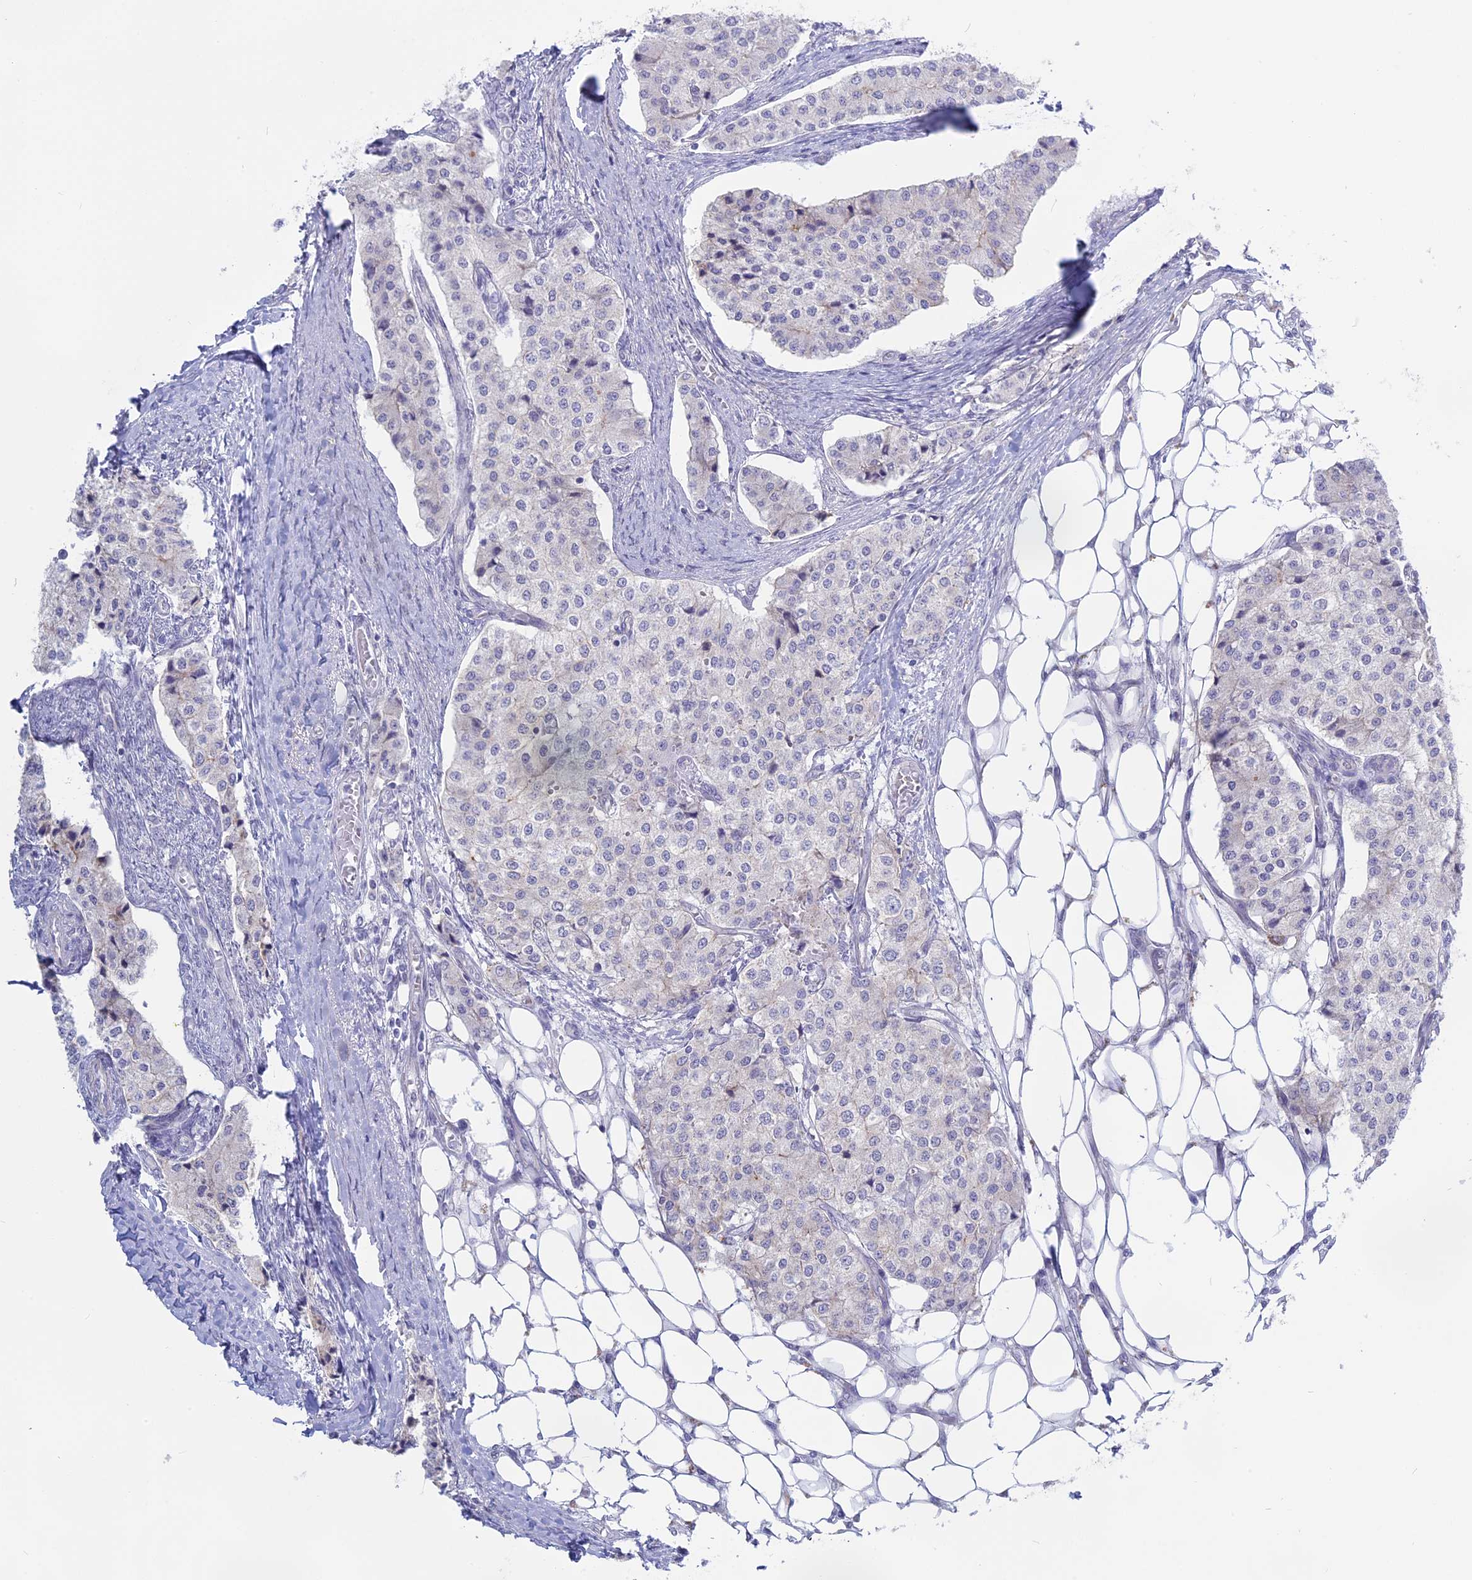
{"staining": {"intensity": "negative", "quantity": "none", "location": "none"}, "tissue": "carcinoid", "cell_type": "Tumor cells", "image_type": "cancer", "snomed": [{"axis": "morphology", "description": "Carcinoid, malignant, NOS"}, {"axis": "topography", "description": "Colon"}], "caption": "High power microscopy histopathology image of an IHC histopathology image of malignant carcinoid, revealing no significant expression in tumor cells. (DAB (3,3'-diaminobenzidine) immunohistochemistry (IHC) visualized using brightfield microscopy, high magnification).", "gene": "MYO5B", "patient": {"sex": "female", "age": 52}}